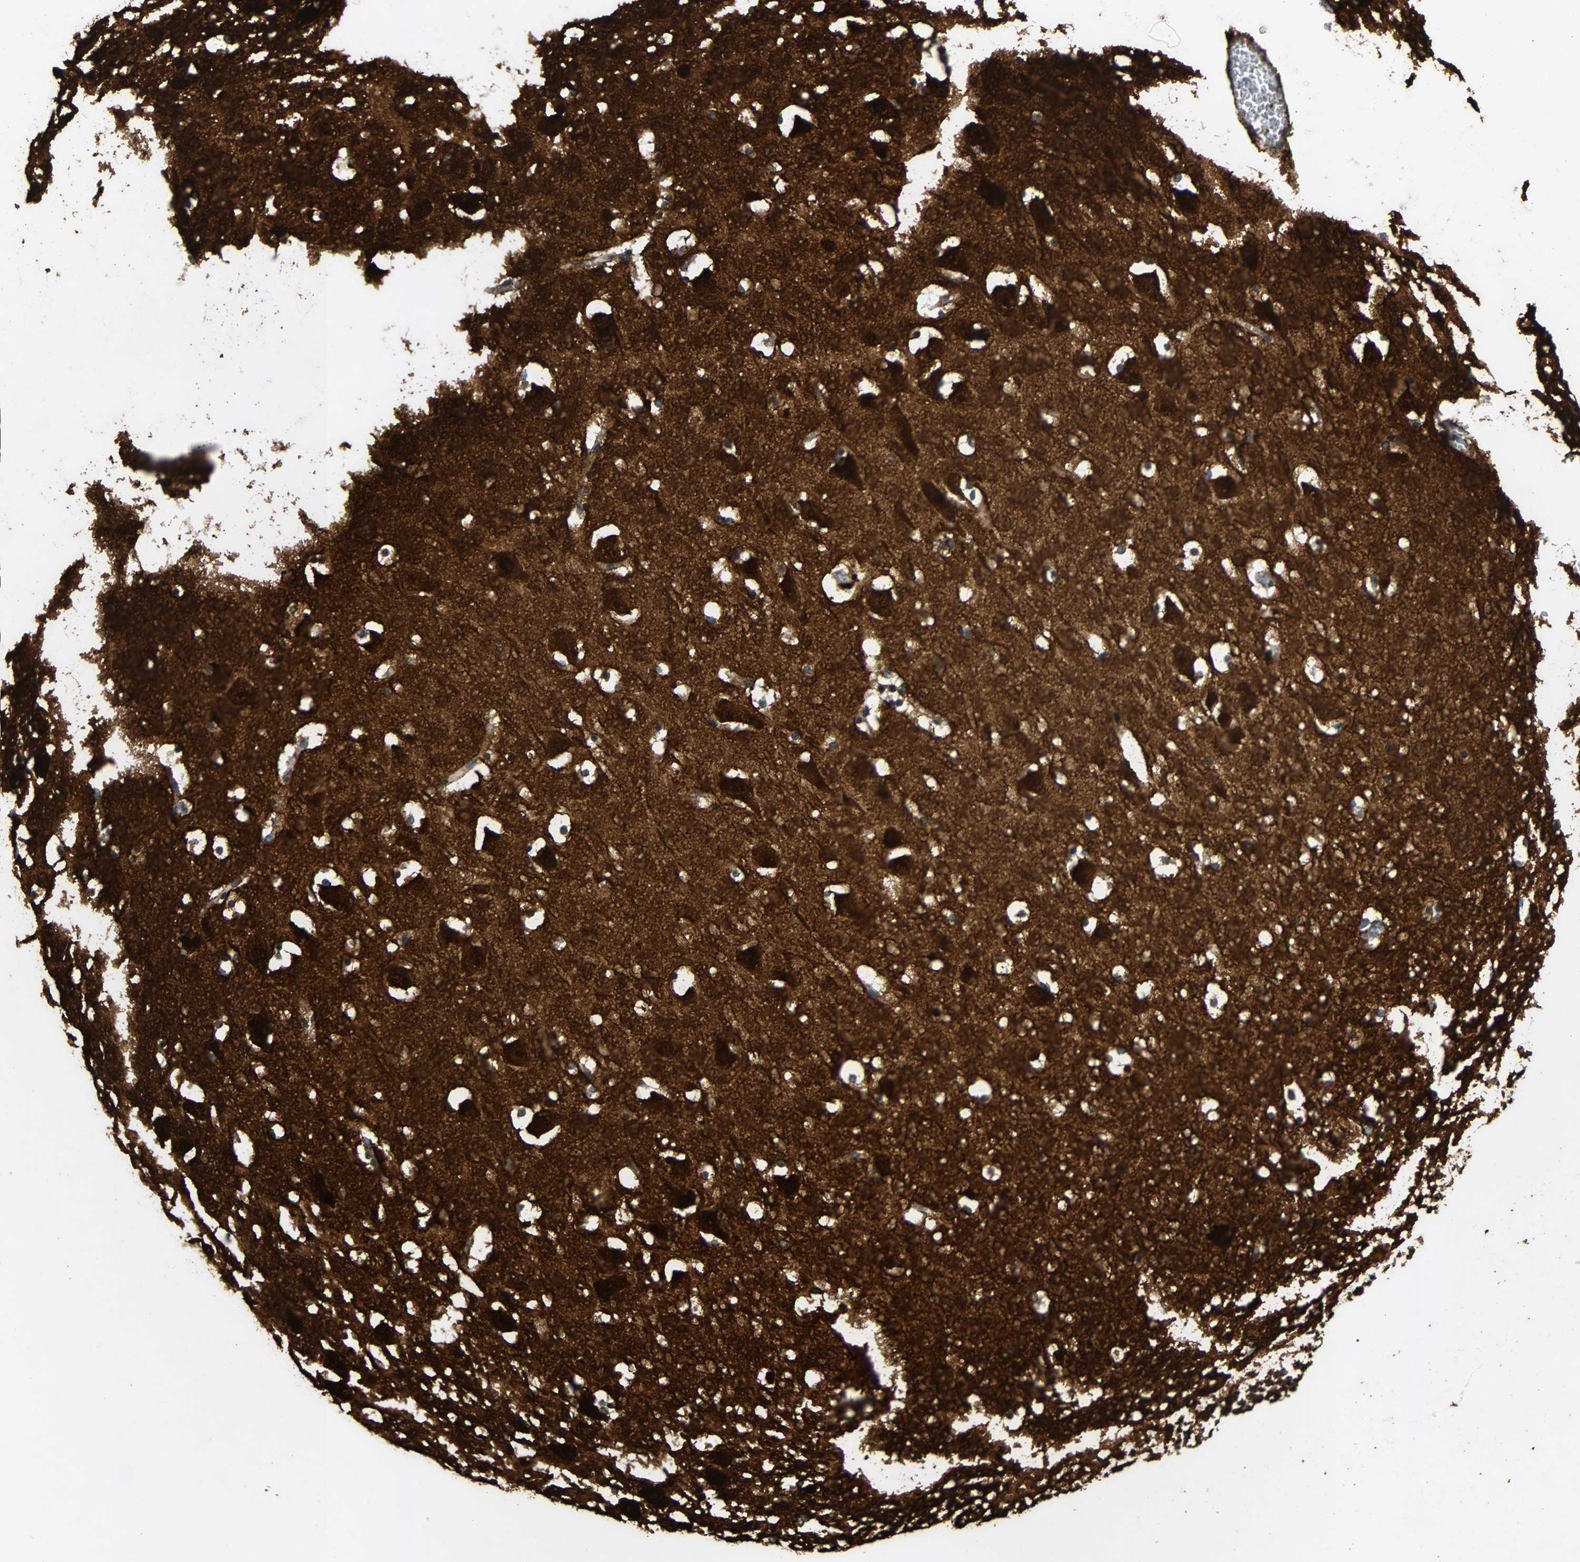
{"staining": {"intensity": "negative", "quantity": "none", "location": "none"}, "tissue": "hippocampus", "cell_type": "Glial cells", "image_type": "normal", "snomed": [{"axis": "morphology", "description": "Normal tissue, NOS"}, {"axis": "topography", "description": "Hippocampus"}], "caption": "Immunohistochemistry (IHC) image of benign human hippocampus stained for a protein (brown), which exhibits no staining in glial cells.", "gene": "TUBA4A", "patient": {"sex": "male", "age": 45}}